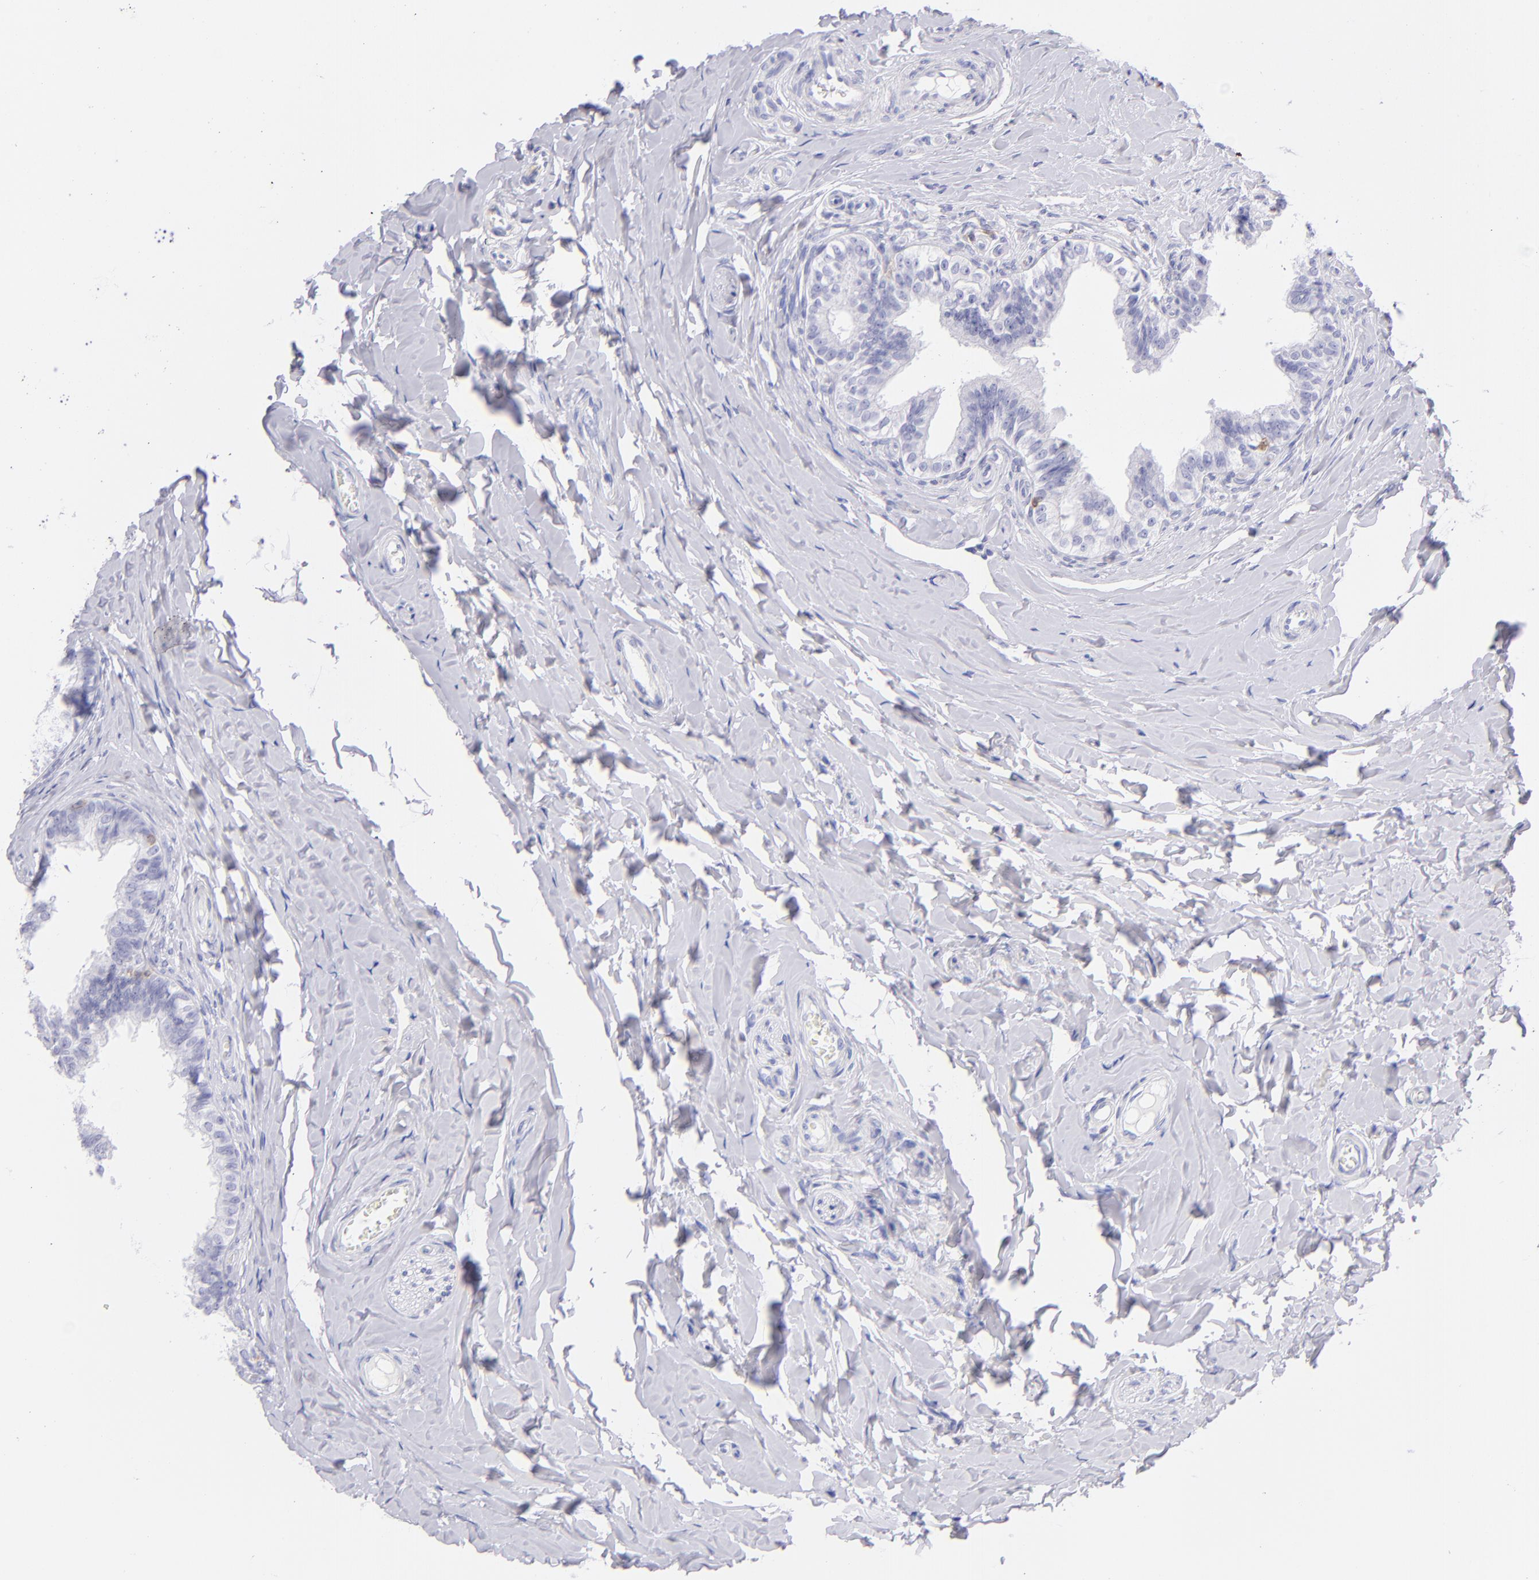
{"staining": {"intensity": "negative", "quantity": "none", "location": "none"}, "tissue": "epididymis", "cell_type": "Glandular cells", "image_type": "normal", "snomed": [{"axis": "morphology", "description": "Normal tissue, NOS"}, {"axis": "topography", "description": "Soft tissue"}, {"axis": "topography", "description": "Epididymis"}], "caption": "IHC image of unremarkable human epididymis stained for a protein (brown), which demonstrates no positivity in glandular cells.", "gene": "CD69", "patient": {"sex": "male", "age": 26}}